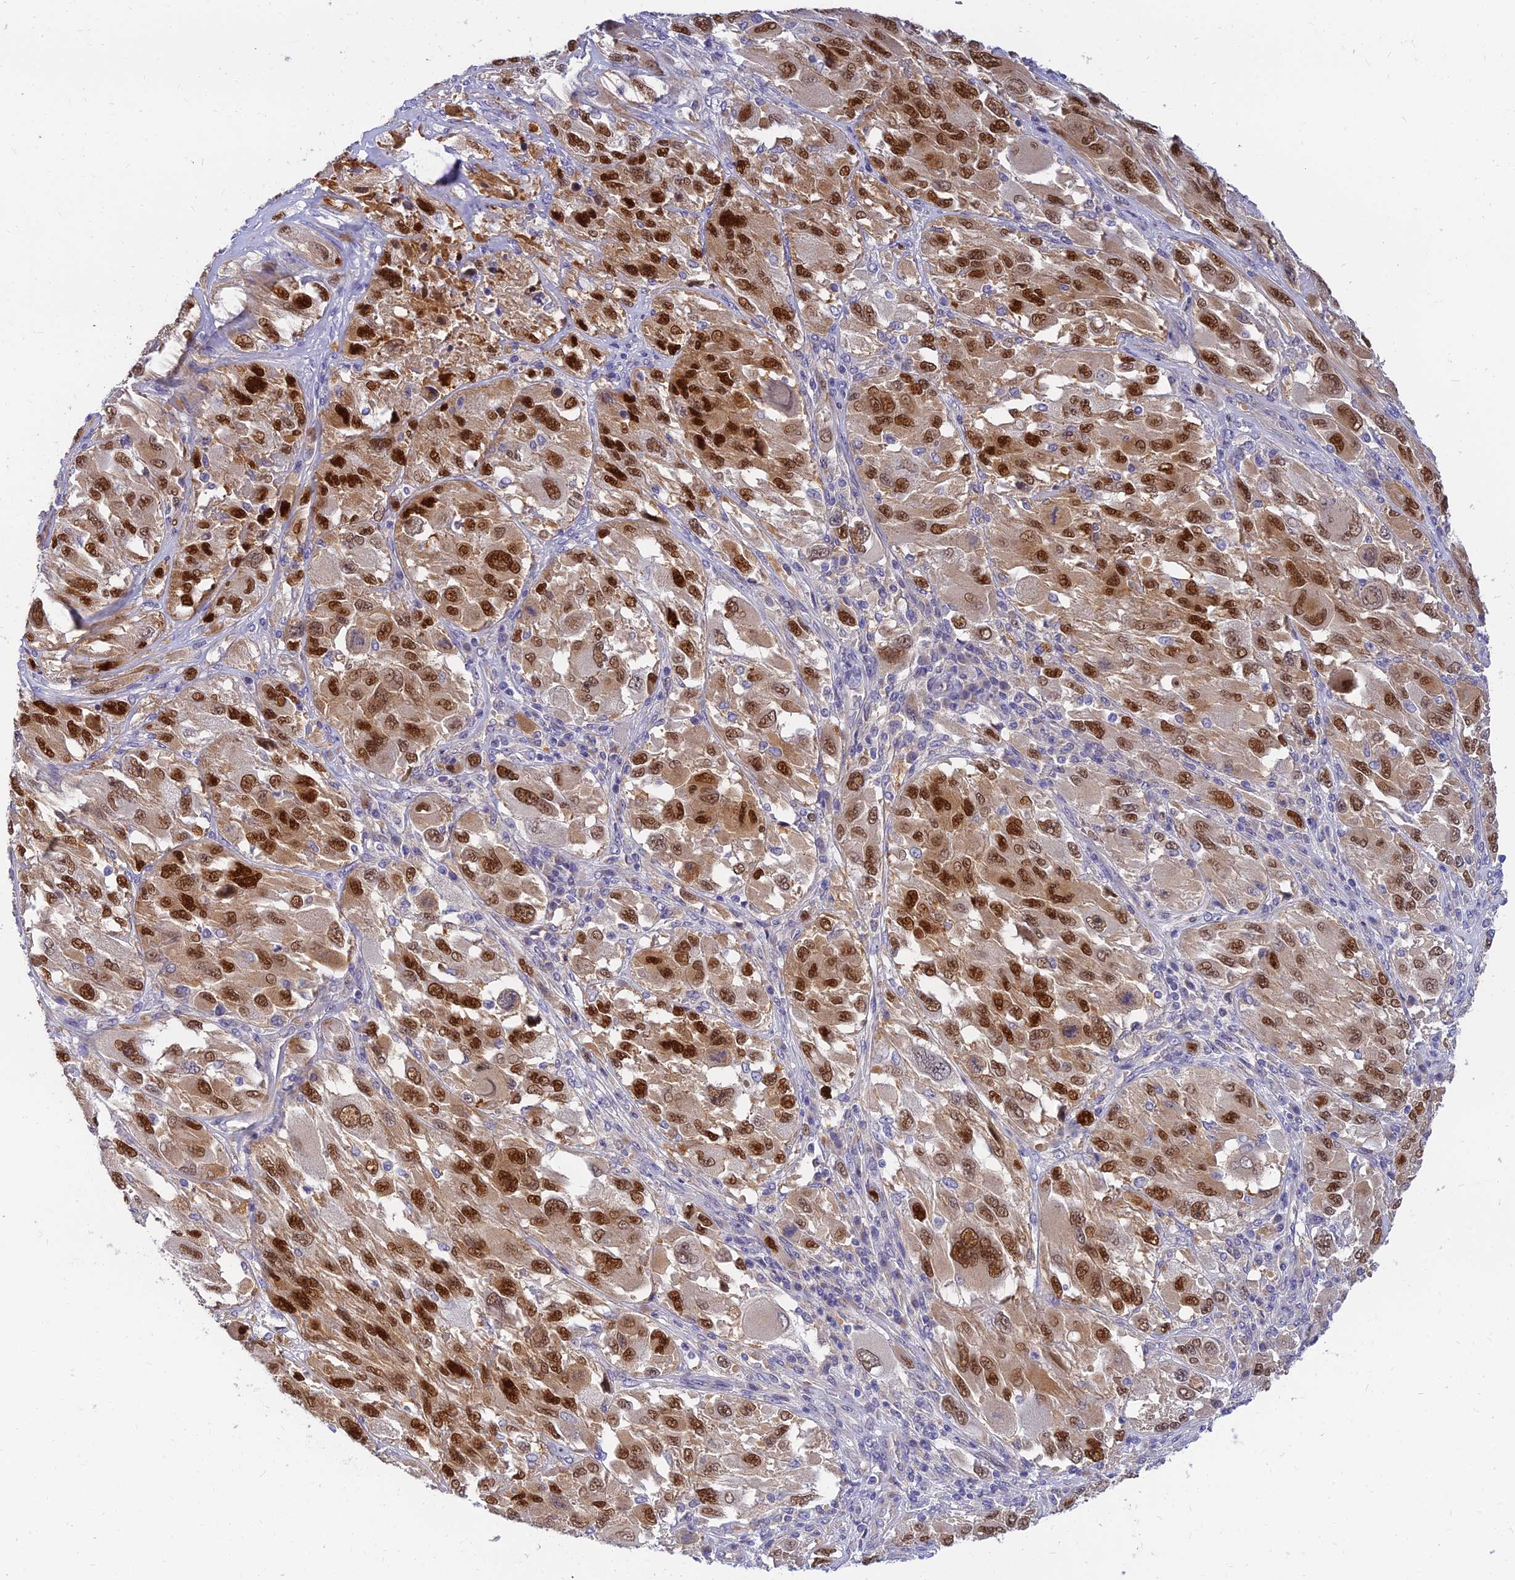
{"staining": {"intensity": "strong", "quantity": ">75%", "location": "nuclear"}, "tissue": "melanoma", "cell_type": "Tumor cells", "image_type": "cancer", "snomed": [{"axis": "morphology", "description": "Malignant melanoma, NOS"}, {"axis": "topography", "description": "Skin"}], "caption": "Immunohistochemical staining of human melanoma shows high levels of strong nuclear expression in about >75% of tumor cells. (Stains: DAB in brown, nuclei in blue, Microscopy: brightfield microscopy at high magnification).", "gene": "ANKS4B", "patient": {"sex": "female", "age": 91}}